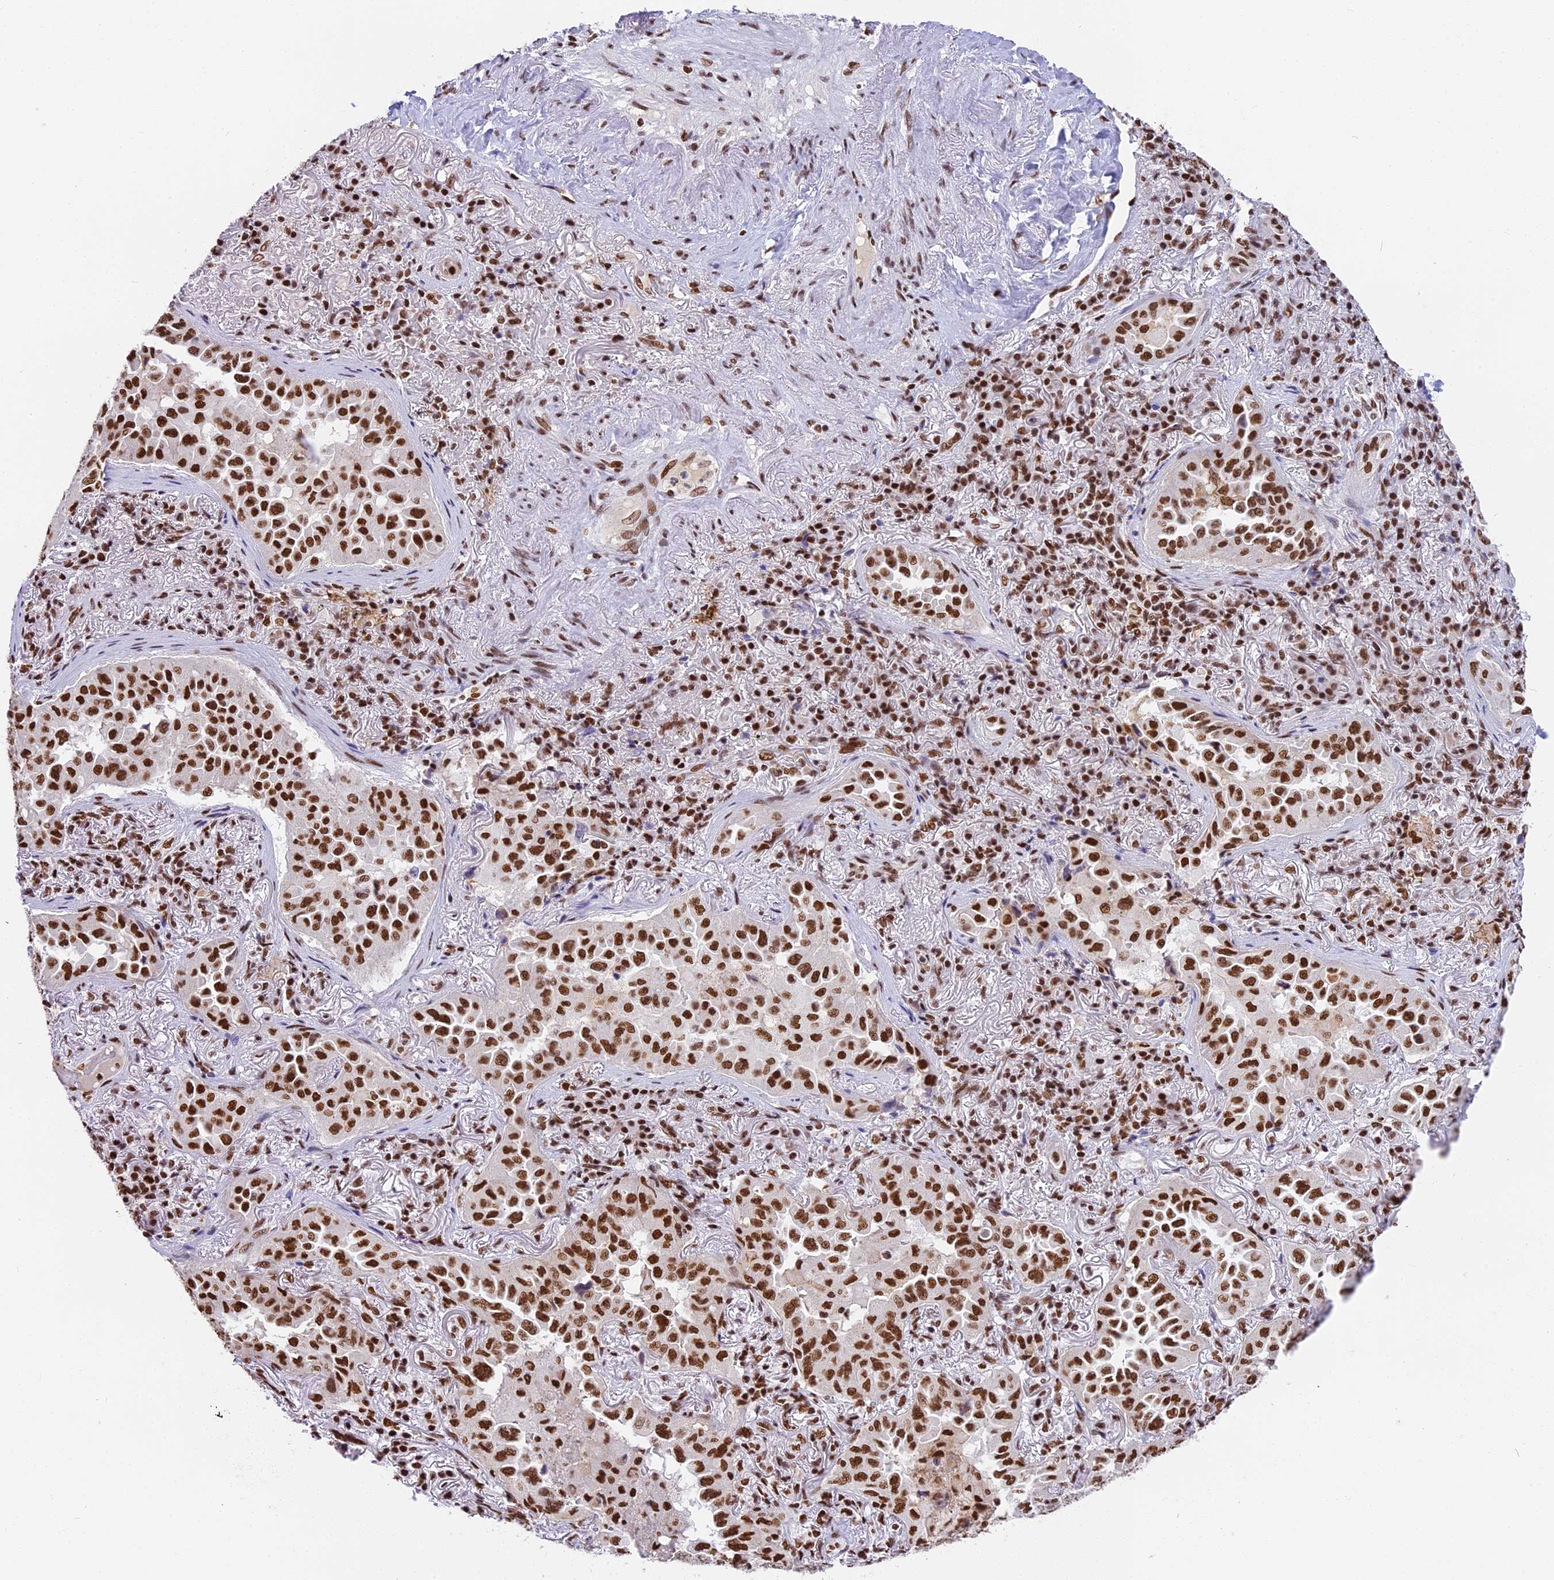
{"staining": {"intensity": "strong", "quantity": ">75%", "location": "nuclear"}, "tissue": "lung cancer", "cell_type": "Tumor cells", "image_type": "cancer", "snomed": [{"axis": "morphology", "description": "Adenocarcinoma, NOS"}, {"axis": "topography", "description": "Lung"}], "caption": "Protein expression analysis of human adenocarcinoma (lung) reveals strong nuclear positivity in about >75% of tumor cells.", "gene": "SBNO1", "patient": {"sex": "female", "age": 69}}